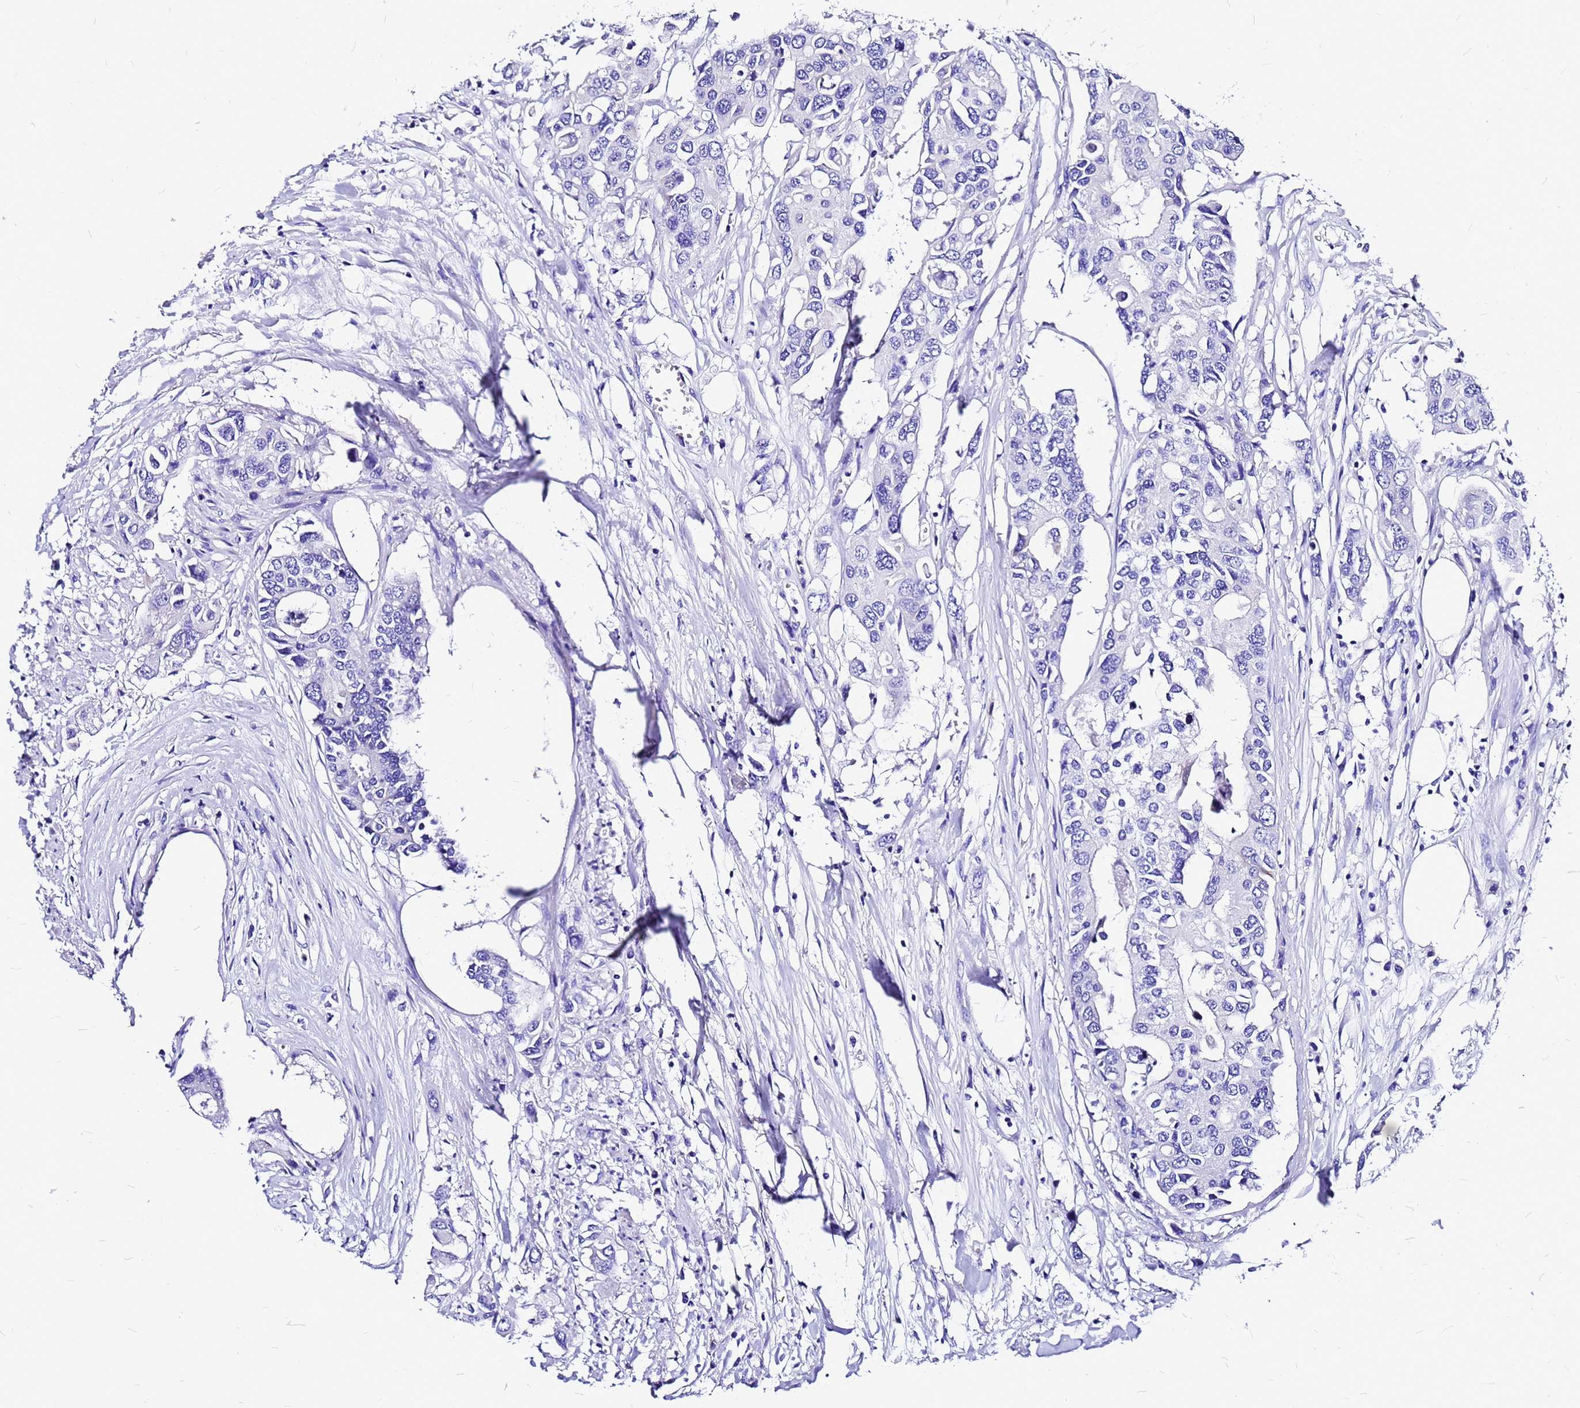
{"staining": {"intensity": "negative", "quantity": "none", "location": "none"}, "tissue": "colorectal cancer", "cell_type": "Tumor cells", "image_type": "cancer", "snomed": [{"axis": "morphology", "description": "Adenocarcinoma, NOS"}, {"axis": "topography", "description": "Colon"}], "caption": "Tumor cells are negative for brown protein staining in colorectal cancer. (Brightfield microscopy of DAB immunohistochemistry (IHC) at high magnification).", "gene": "HERC4", "patient": {"sex": "male", "age": 77}}